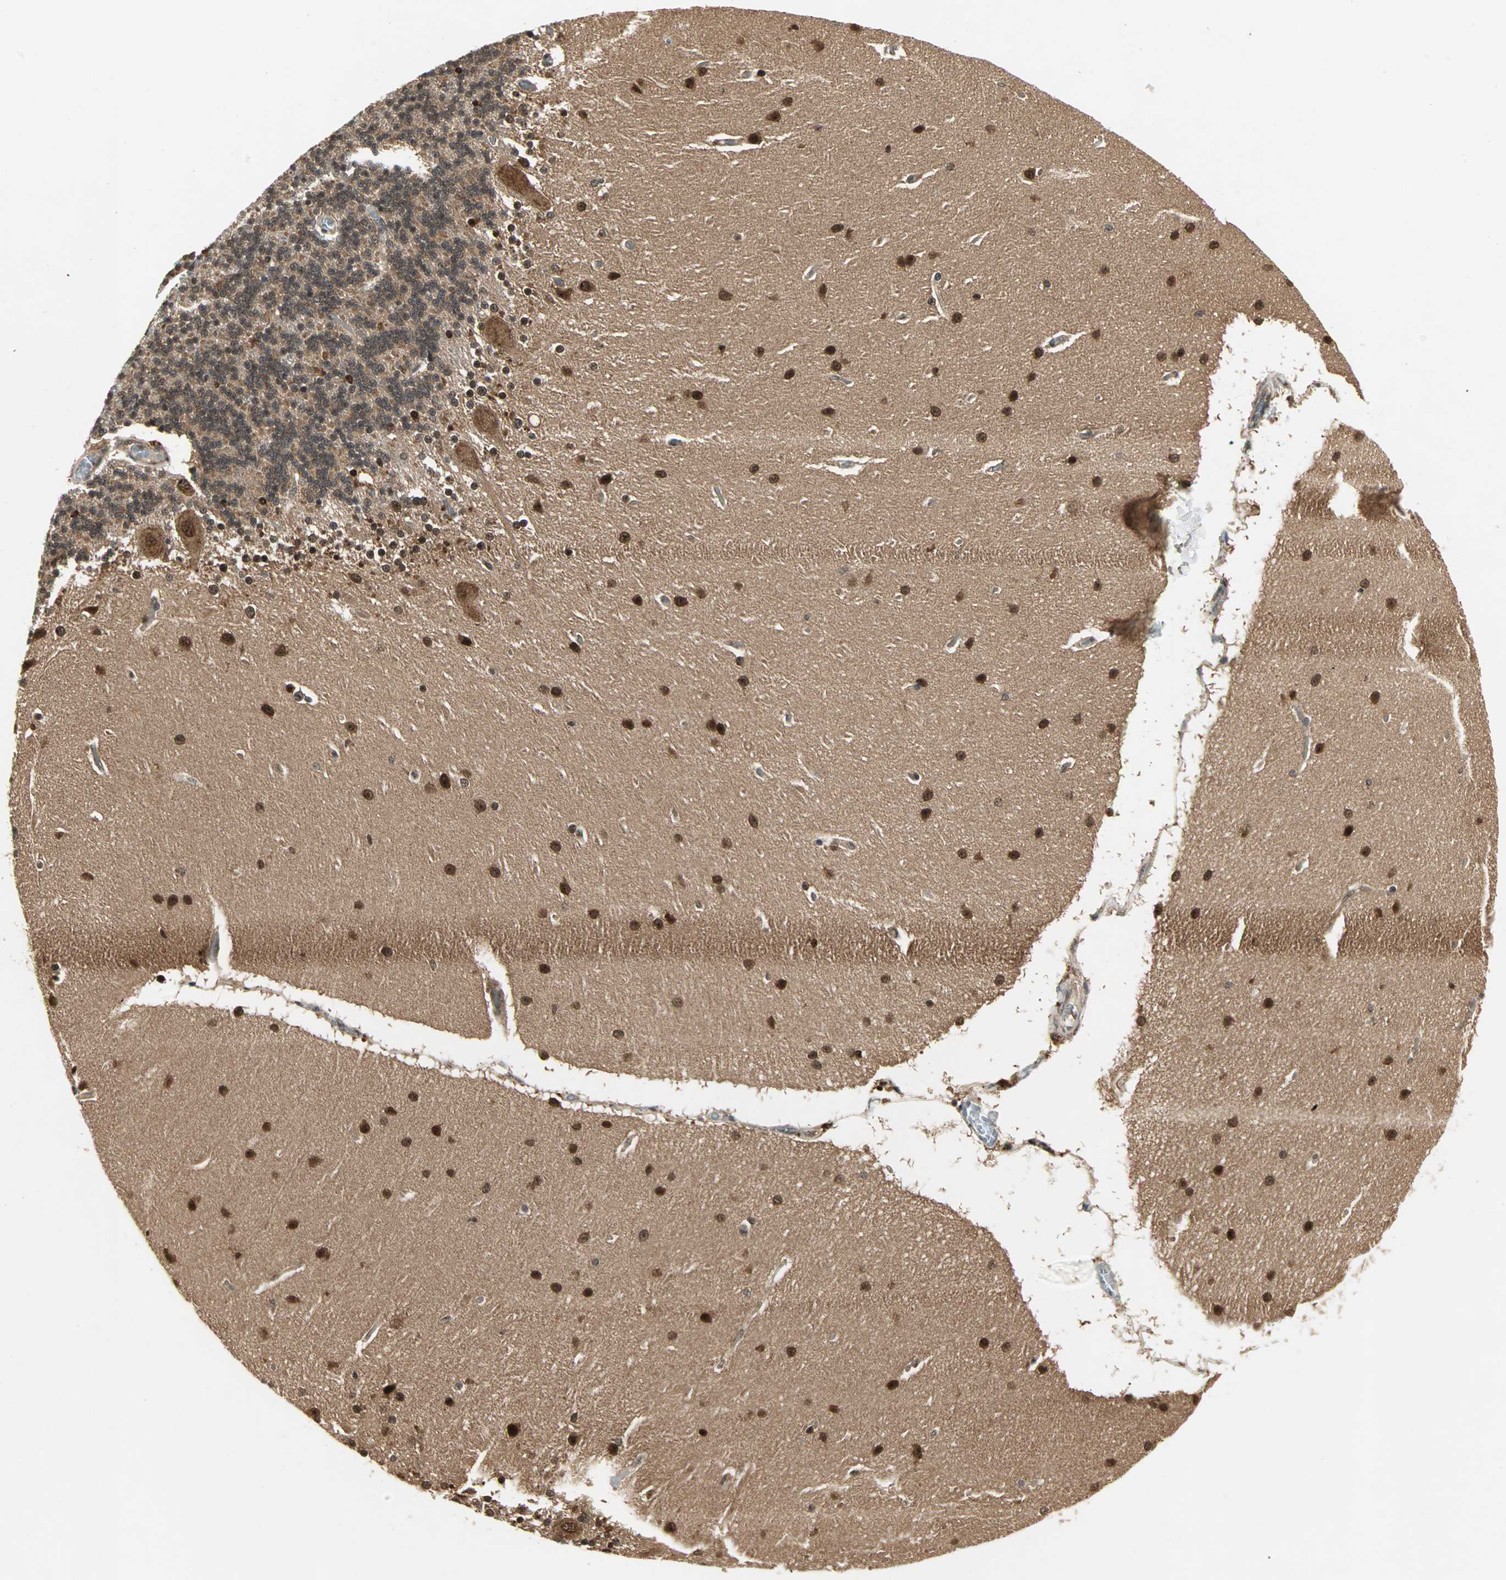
{"staining": {"intensity": "moderate", "quantity": ">75%", "location": "cytoplasmic/membranous"}, "tissue": "cerebellum", "cell_type": "Cells in granular layer", "image_type": "normal", "snomed": [{"axis": "morphology", "description": "Normal tissue, NOS"}, {"axis": "topography", "description": "Cerebellum"}], "caption": "IHC (DAB) staining of normal cerebellum displays moderate cytoplasmic/membranous protein positivity in approximately >75% of cells in granular layer.", "gene": "CSNK2B", "patient": {"sex": "female", "age": 54}}